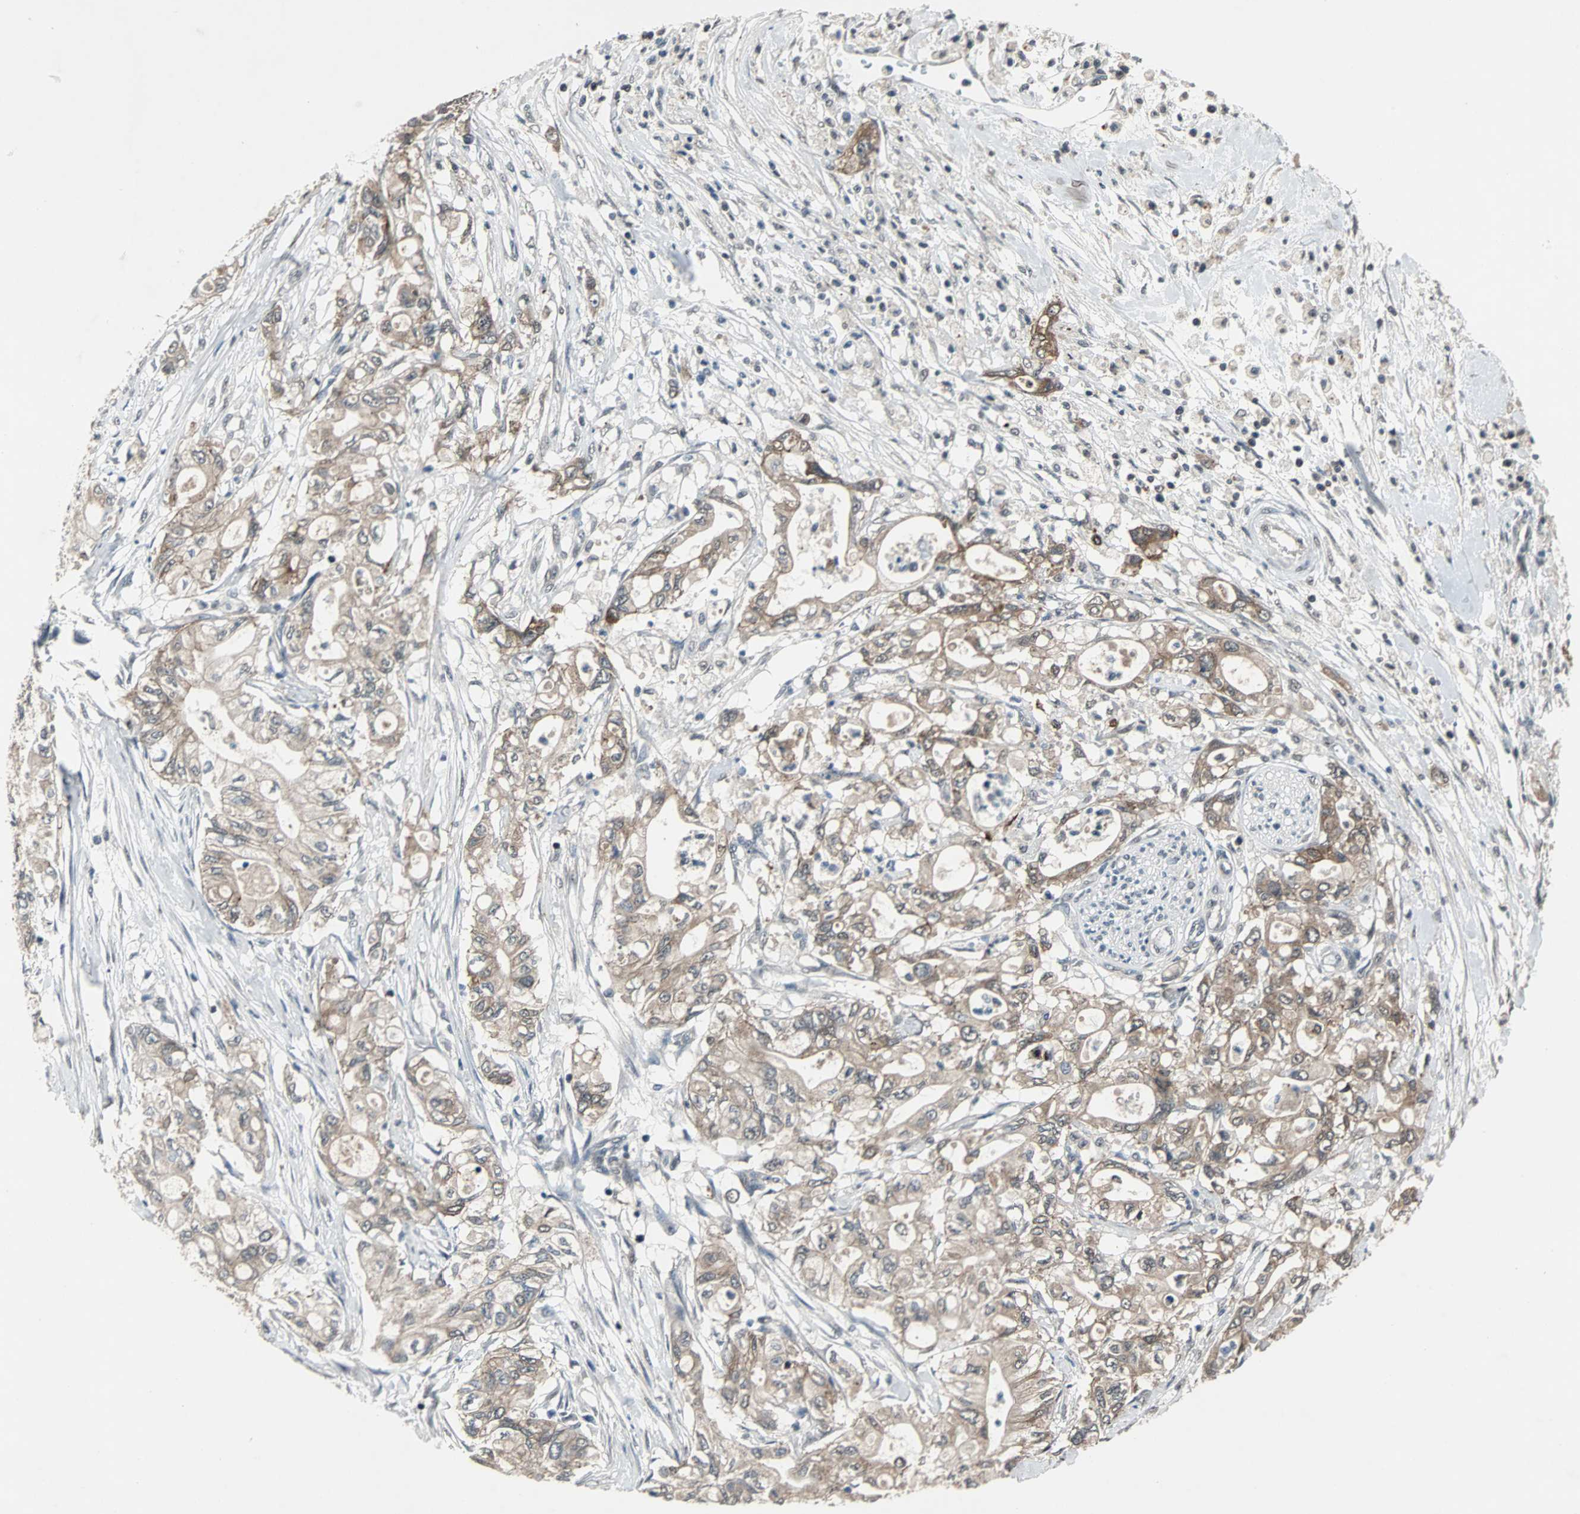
{"staining": {"intensity": "weak", "quantity": ">75%", "location": "cytoplasmic/membranous"}, "tissue": "pancreatic cancer", "cell_type": "Tumor cells", "image_type": "cancer", "snomed": [{"axis": "morphology", "description": "Adenocarcinoma, NOS"}, {"axis": "topography", "description": "Pancreas"}], "caption": "Immunohistochemistry image of pancreatic cancer stained for a protein (brown), which displays low levels of weak cytoplasmic/membranous expression in approximately >75% of tumor cells.", "gene": "LSR", "patient": {"sex": "male", "age": 79}}